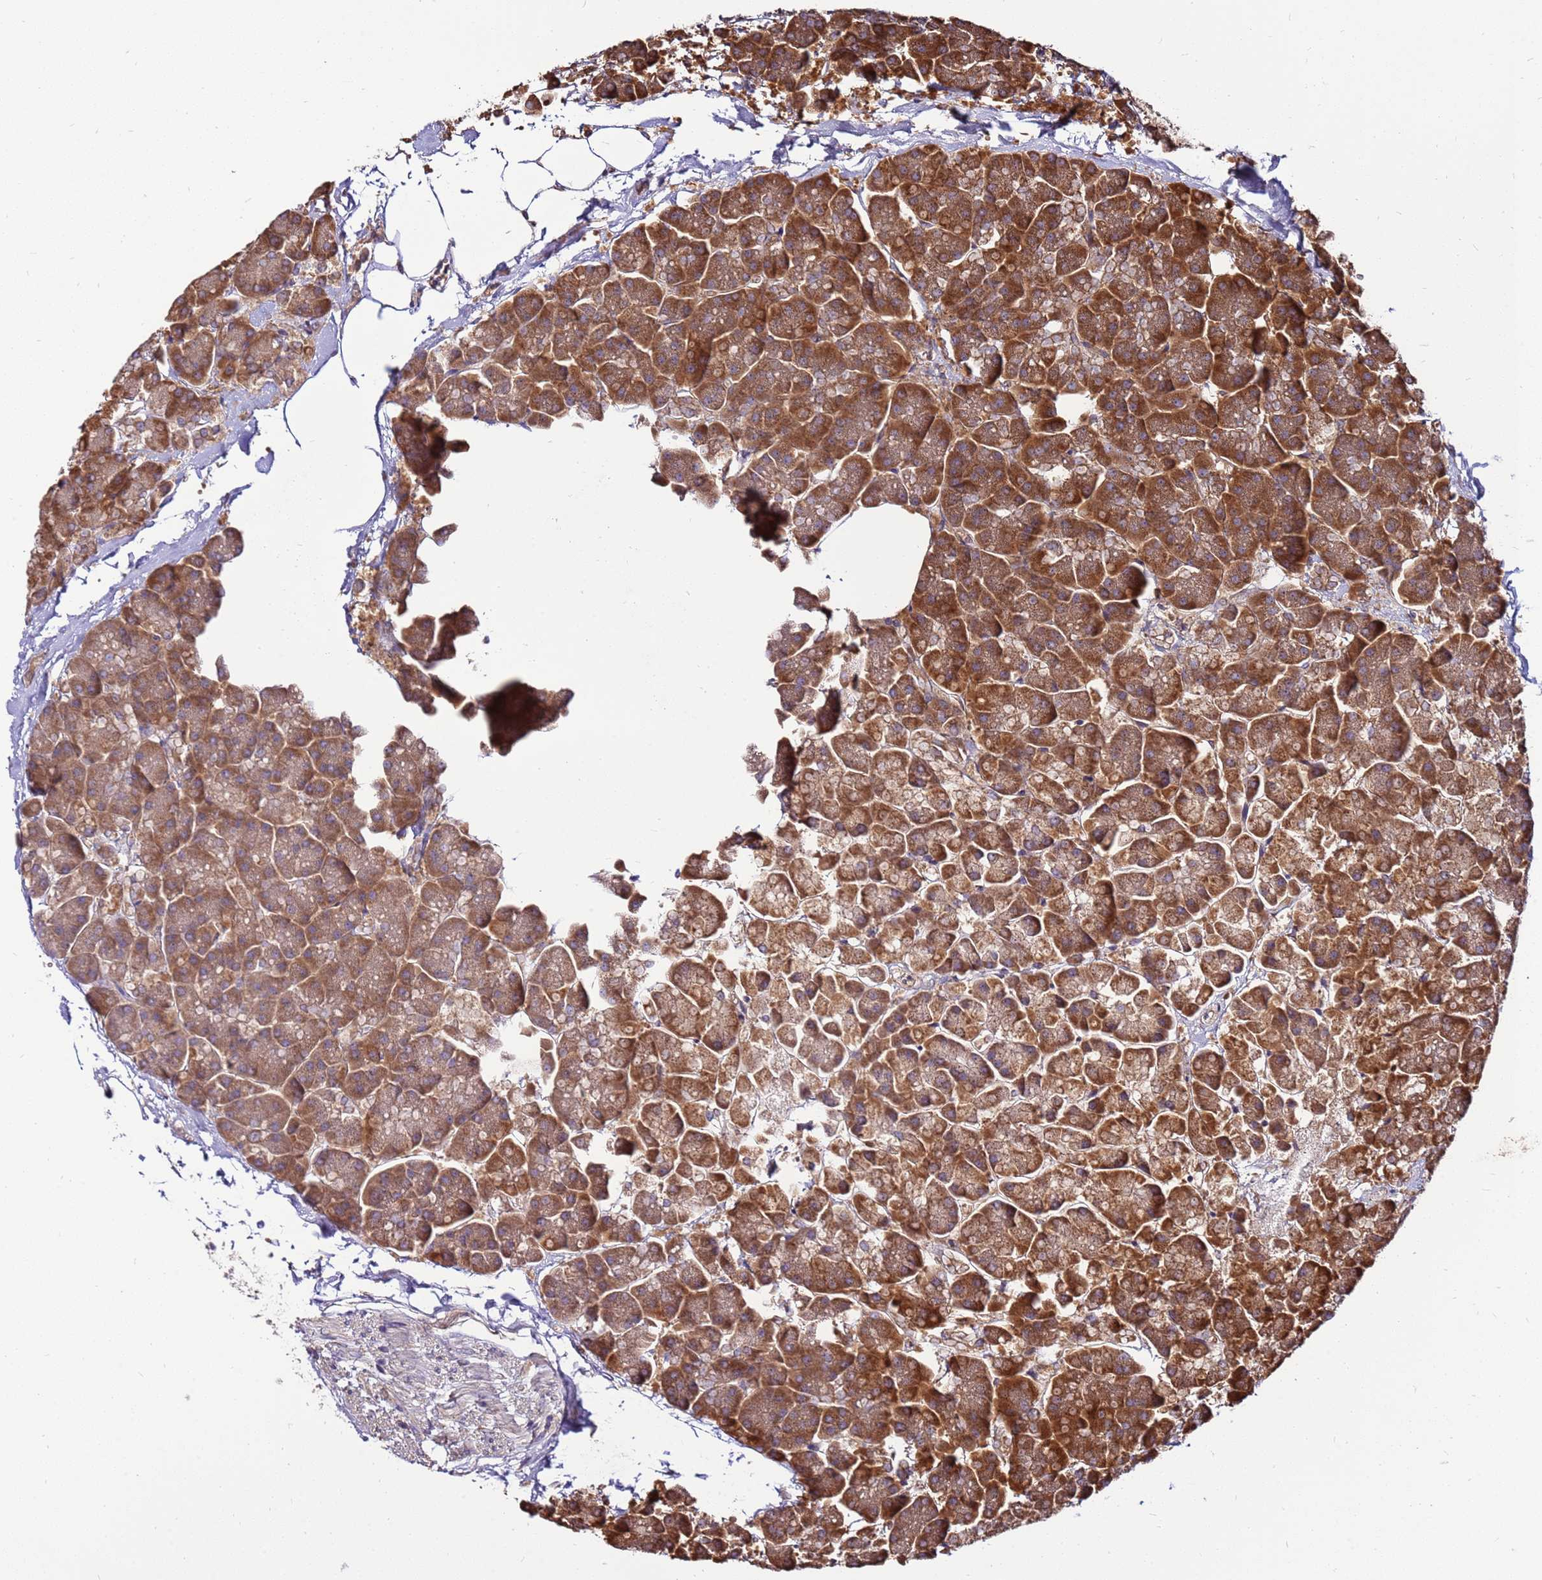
{"staining": {"intensity": "strong", "quantity": ">75%", "location": "cytoplasmic/membranous"}, "tissue": "pancreas", "cell_type": "Exocrine glandular cells", "image_type": "normal", "snomed": [{"axis": "morphology", "description": "Normal tissue, NOS"}, {"axis": "topography", "description": "Pancreas"}, {"axis": "topography", "description": "Peripheral nerve tissue"}], "caption": "Immunohistochemistry (IHC) image of benign human pancreas stained for a protein (brown), which displays high levels of strong cytoplasmic/membranous staining in about >75% of exocrine glandular cells.", "gene": "SLC44A5", "patient": {"sex": "male", "age": 54}}